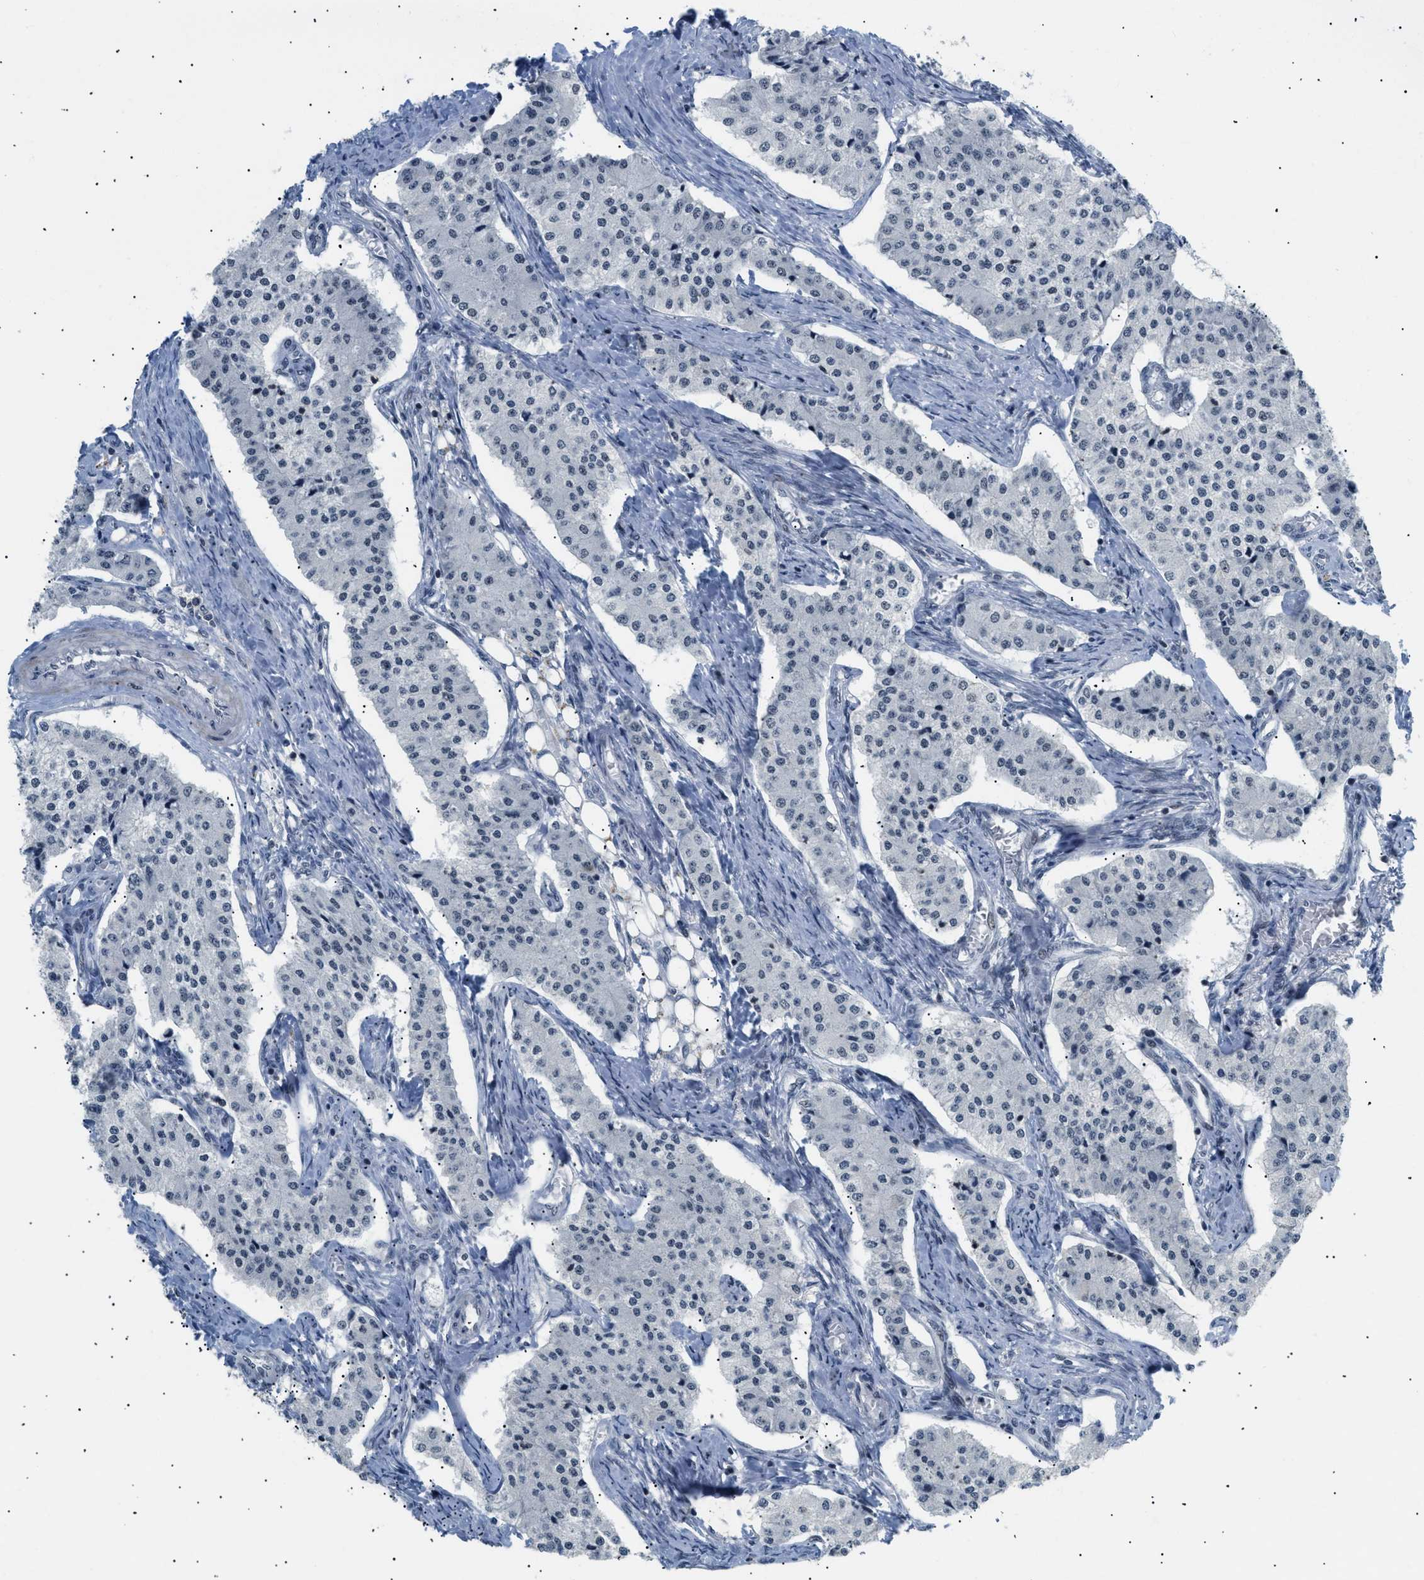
{"staining": {"intensity": "negative", "quantity": "none", "location": "none"}, "tissue": "carcinoid", "cell_type": "Tumor cells", "image_type": "cancer", "snomed": [{"axis": "morphology", "description": "Carcinoid, malignant, NOS"}, {"axis": "topography", "description": "Colon"}], "caption": "A micrograph of carcinoid (malignant) stained for a protein displays no brown staining in tumor cells.", "gene": "KCNC3", "patient": {"sex": "female", "age": 52}}